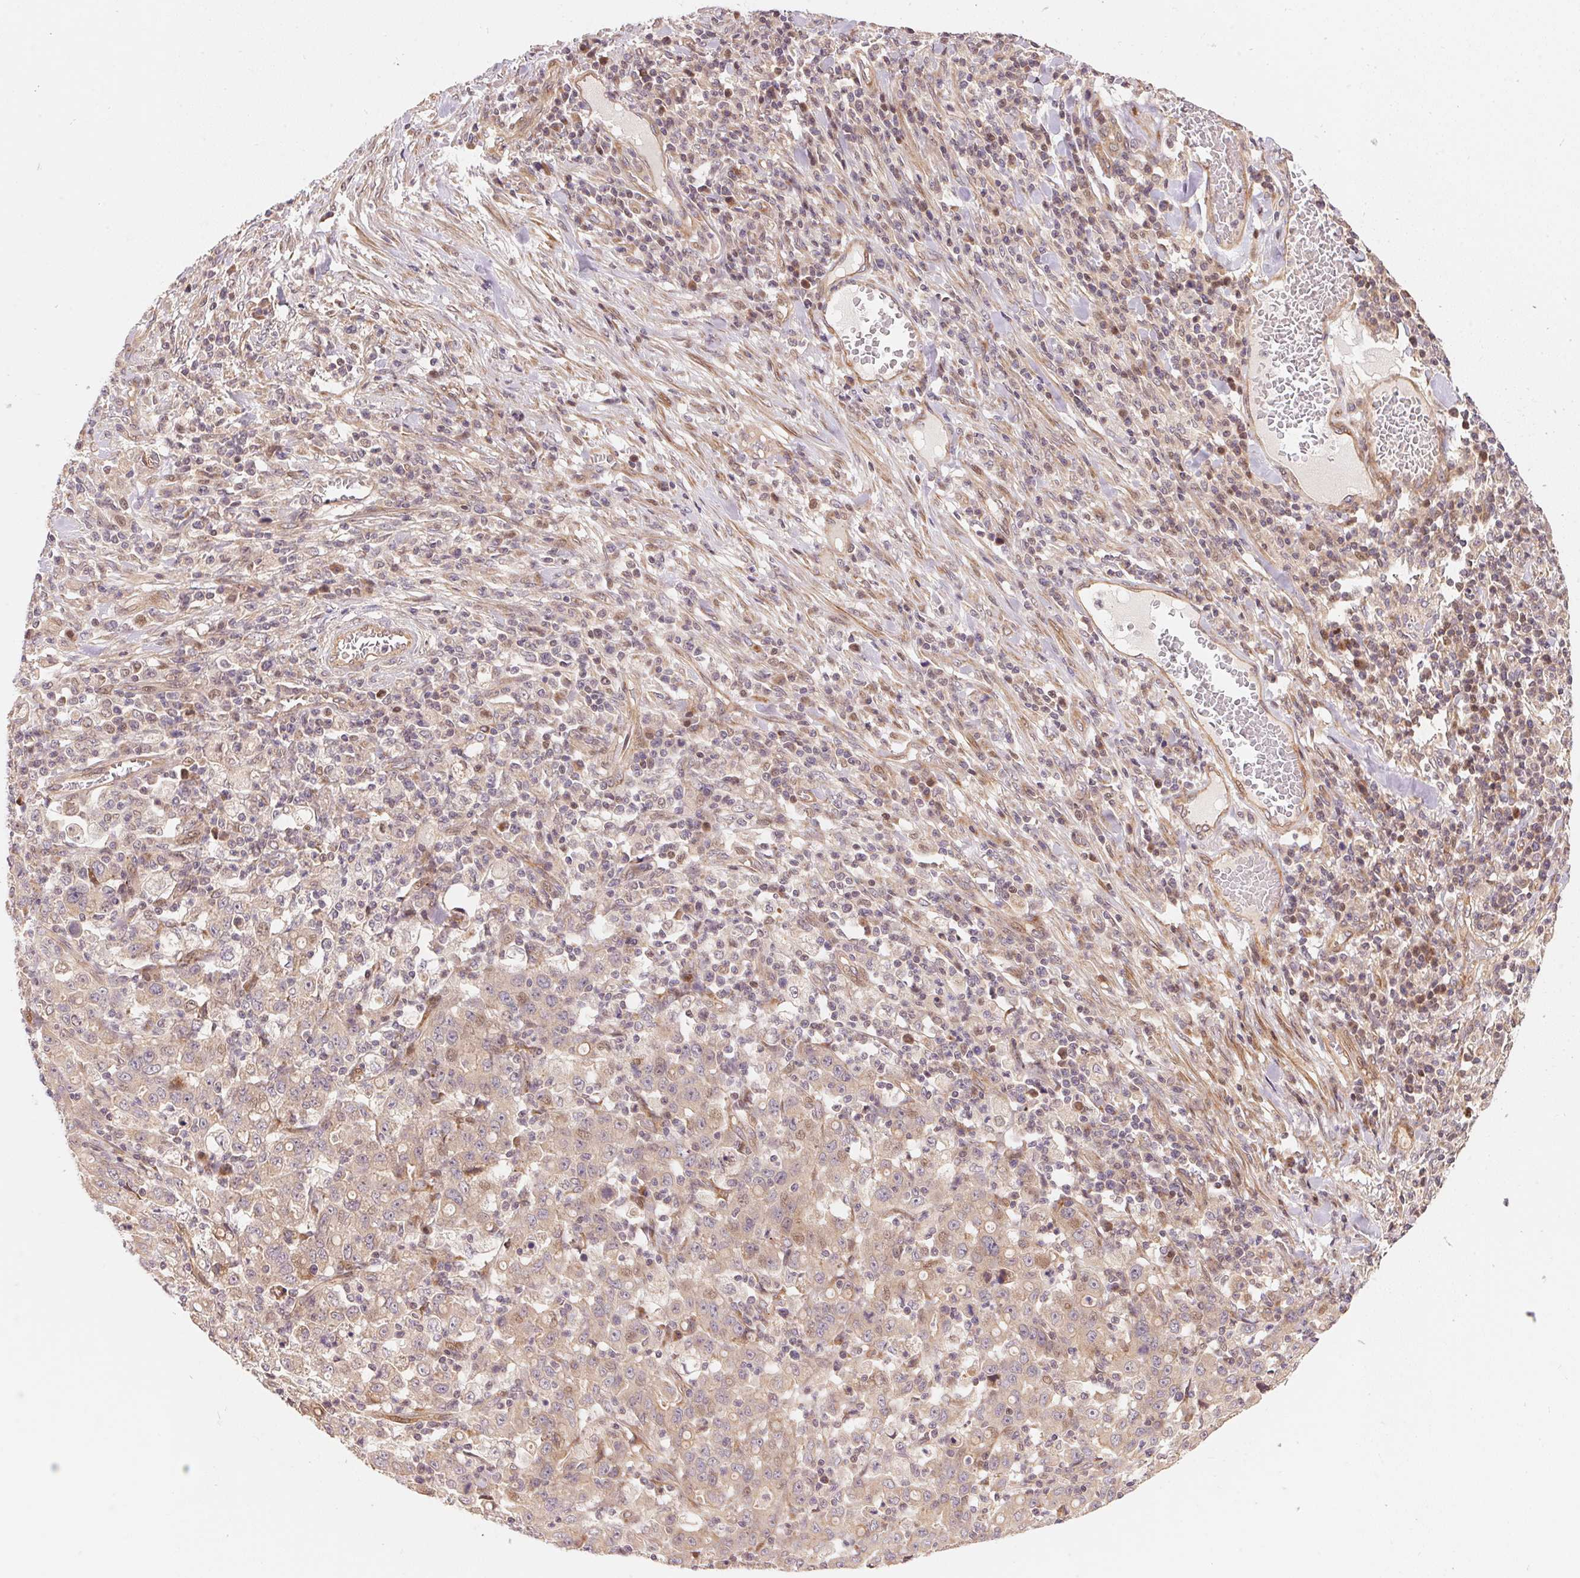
{"staining": {"intensity": "weak", "quantity": ">75%", "location": "cytoplasmic/membranous"}, "tissue": "stomach cancer", "cell_type": "Tumor cells", "image_type": "cancer", "snomed": [{"axis": "morphology", "description": "Adenocarcinoma, NOS"}, {"axis": "topography", "description": "Stomach, upper"}], "caption": "A low amount of weak cytoplasmic/membranous expression is present in approximately >75% of tumor cells in stomach cancer tissue.", "gene": "TNIP2", "patient": {"sex": "male", "age": 69}}